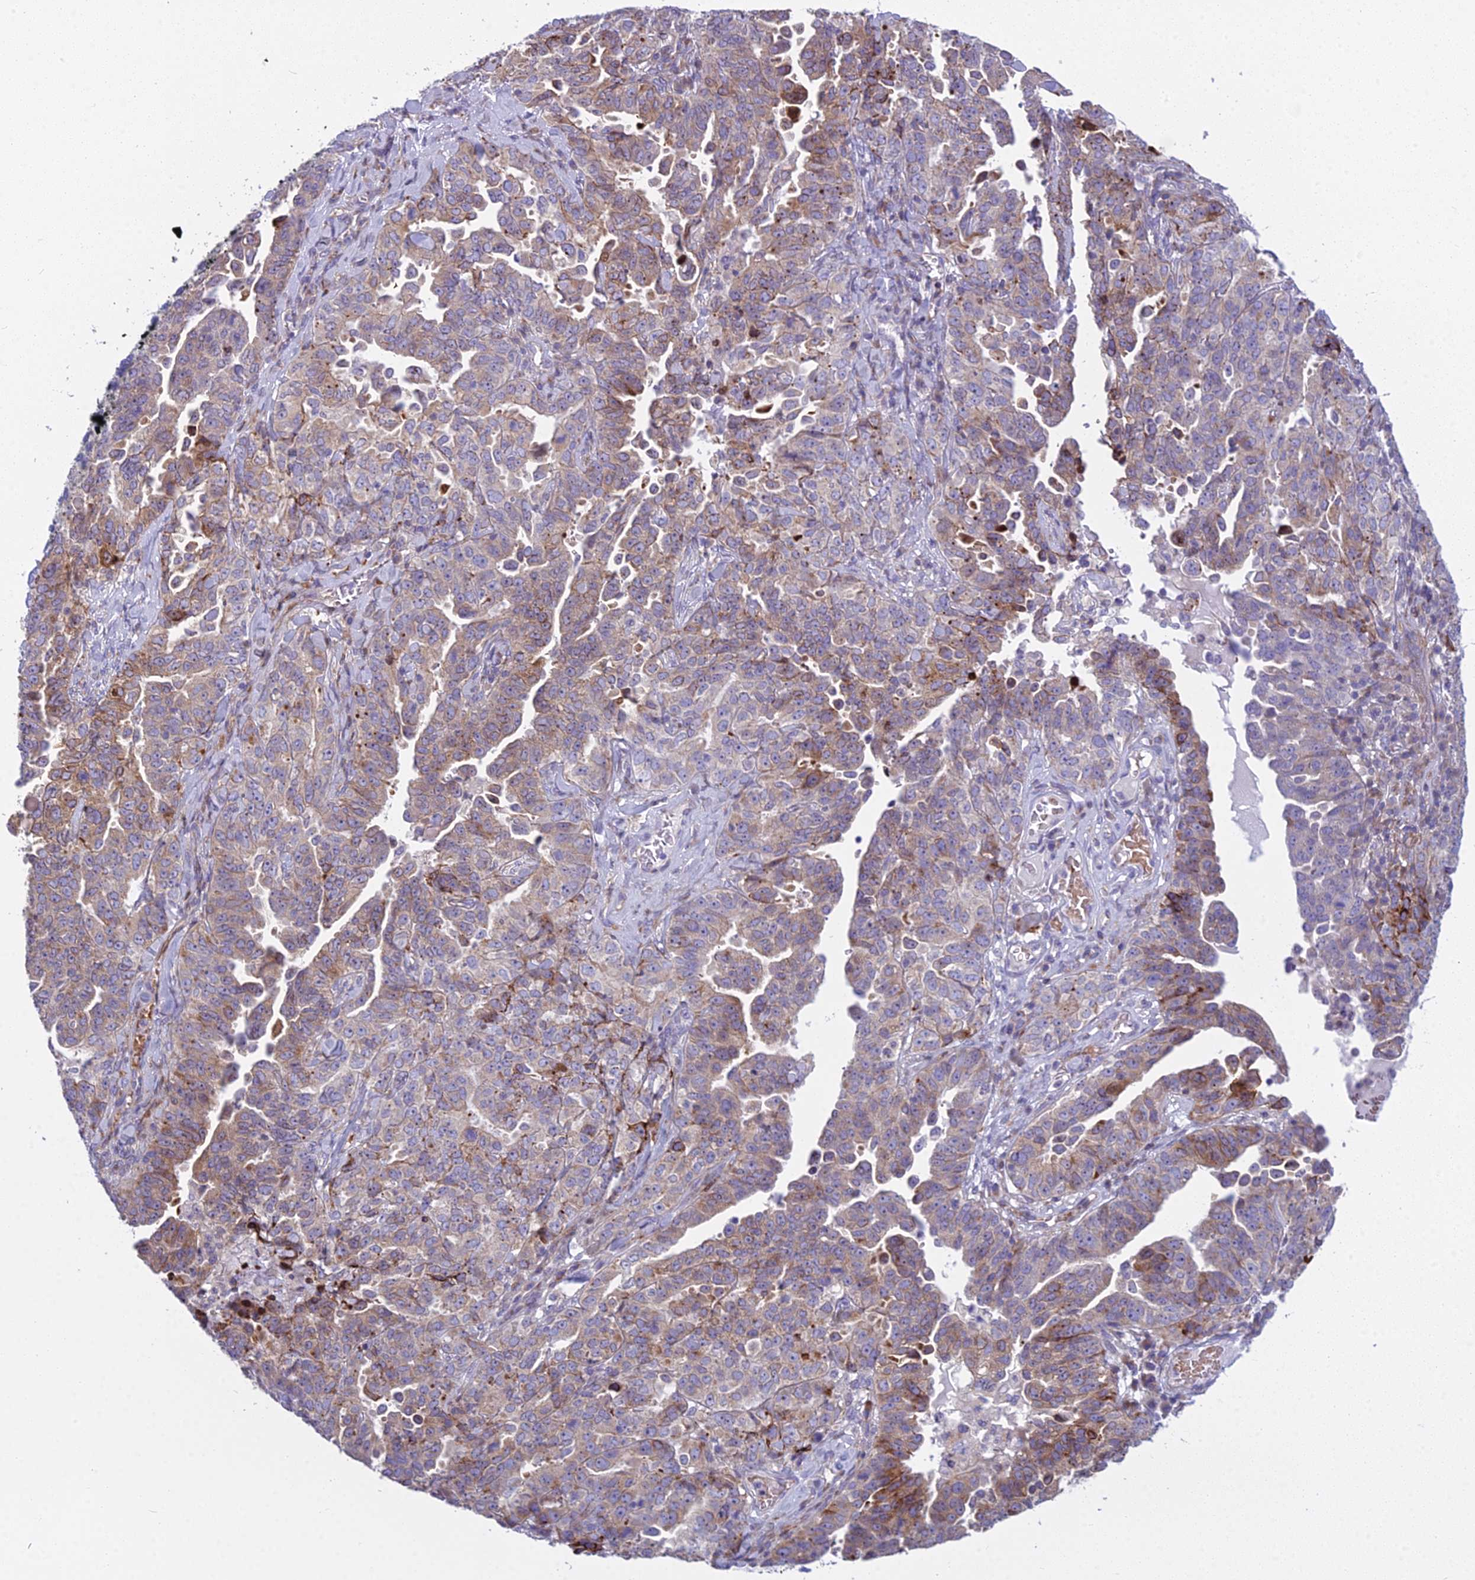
{"staining": {"intensity": "moderate", "quantity": "<25%", "location": "cytoplasmic/membranous"}, "tissue": "ovarian cancer", "cell_type": "Tumor cells", "image_type": "cancer", "snomed": [{"axis": "morphology", "description": "Carcinoma, endometroid"}, {"axis": "topography", "description": "Ovary"}], "caption": "High-magnification brightfield microscopy of ovarian cancer stained with DAB (3,3'-diaminobenzidine) (brown) and counterstained with hematoxylin (blue). tumor cells exhibit moderate cytoplasmic/membranous staining is identified in approximately<25% of cells.", "gene": "PCDHB14", "patient": {"sex": "female", "age": 62}}